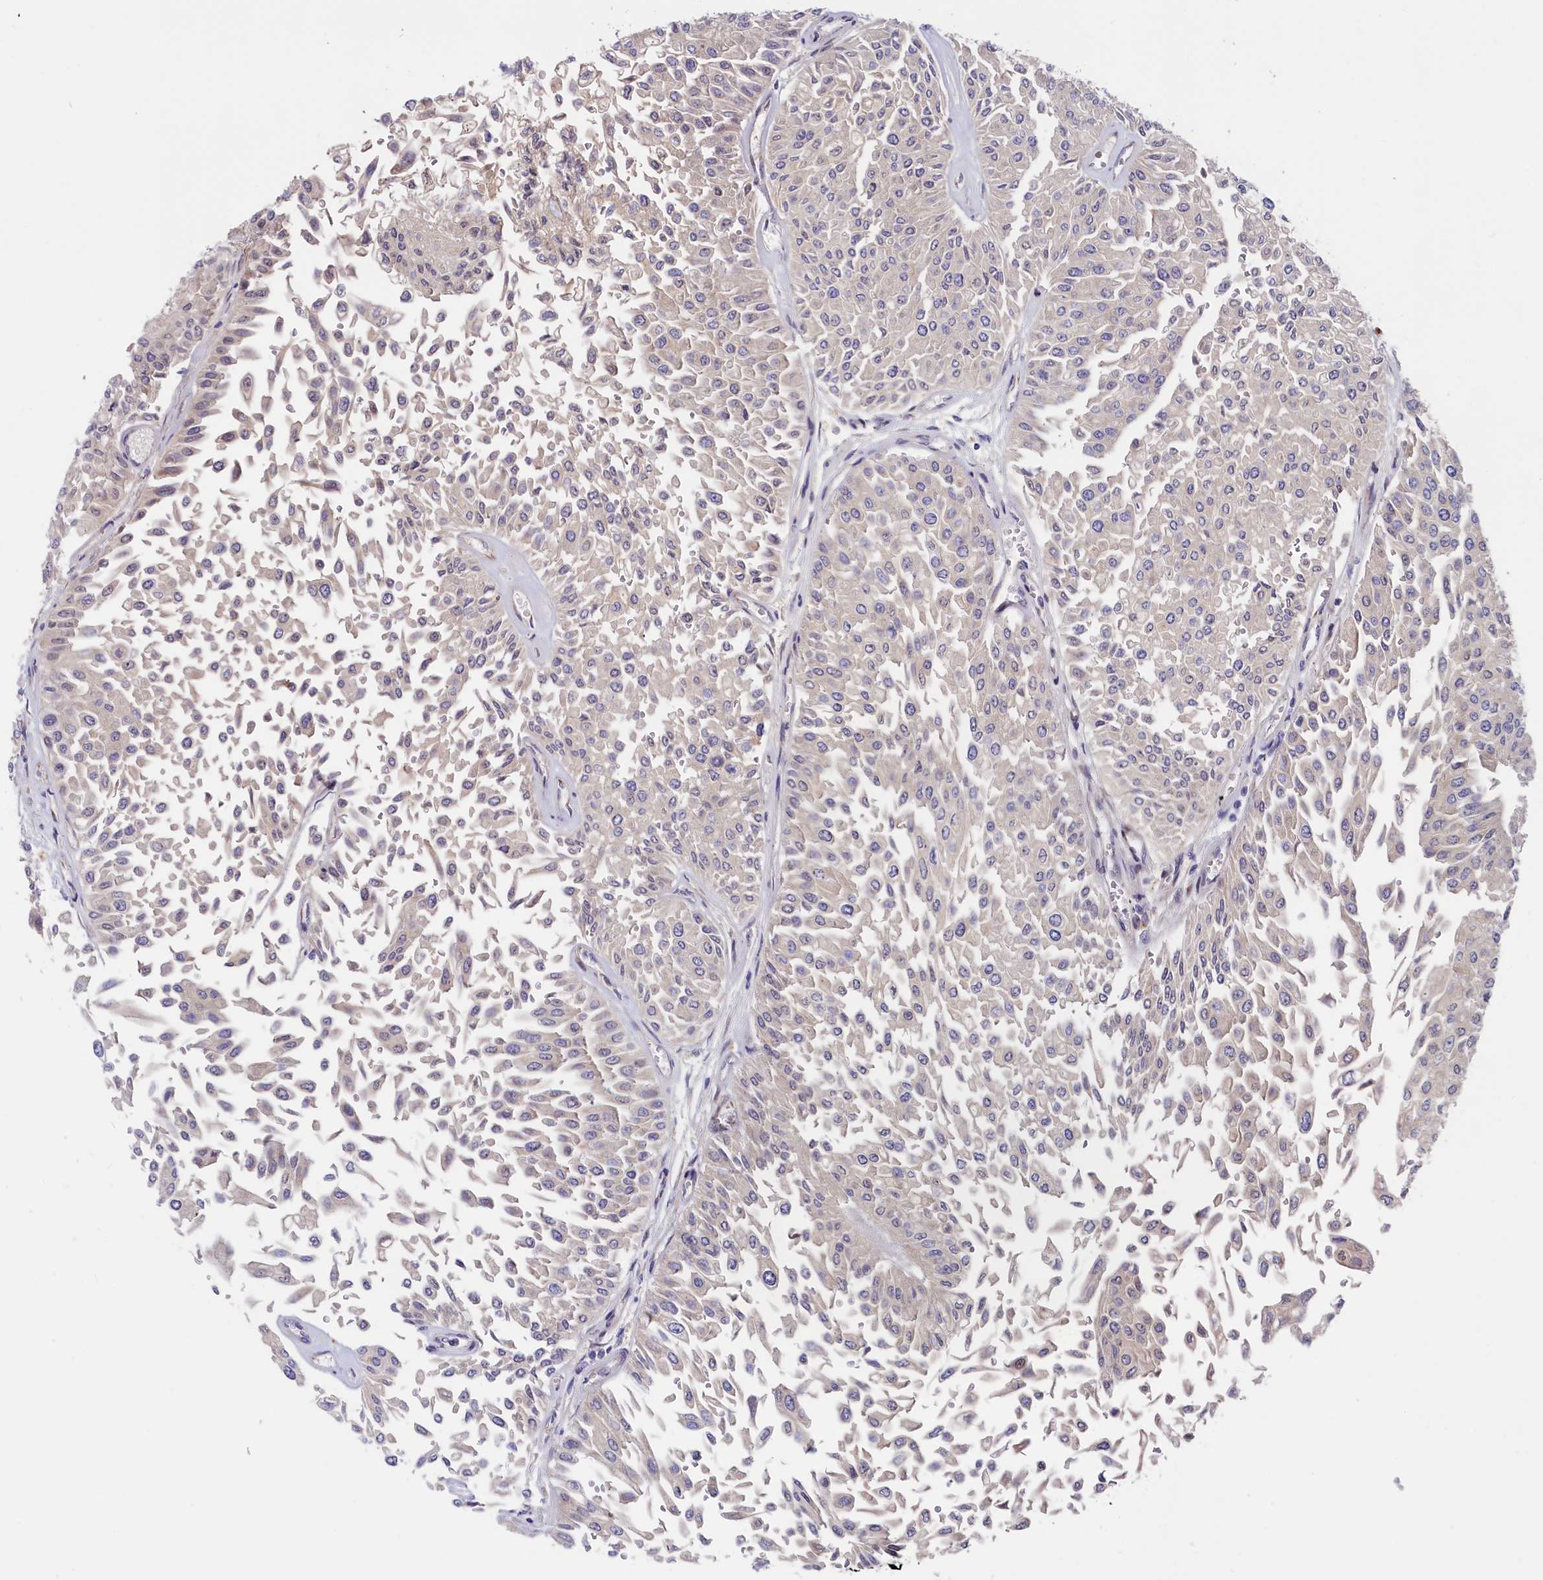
{"staining": {"intensity": "negative", "quantity": "none", "location": "none"}, "tissue": "urothelial cancer", "cell_type": "Tumor cells", "image_type": "cancer", "snomed": [{"axis": "morphology", "description": "Urothelial carcinoma, Low grade"}, {"axis": "topography", "description": "Urinary bladder"}], "caption": "This photomicrograph is of urothelial cancer stained with immunohistochemistry to label a protein in brown with the nuclei are counter-stained blue. There is no positivity in tumor cells.", "gene": "CHST12", "patient": {"sex": "male", "age": 67}}